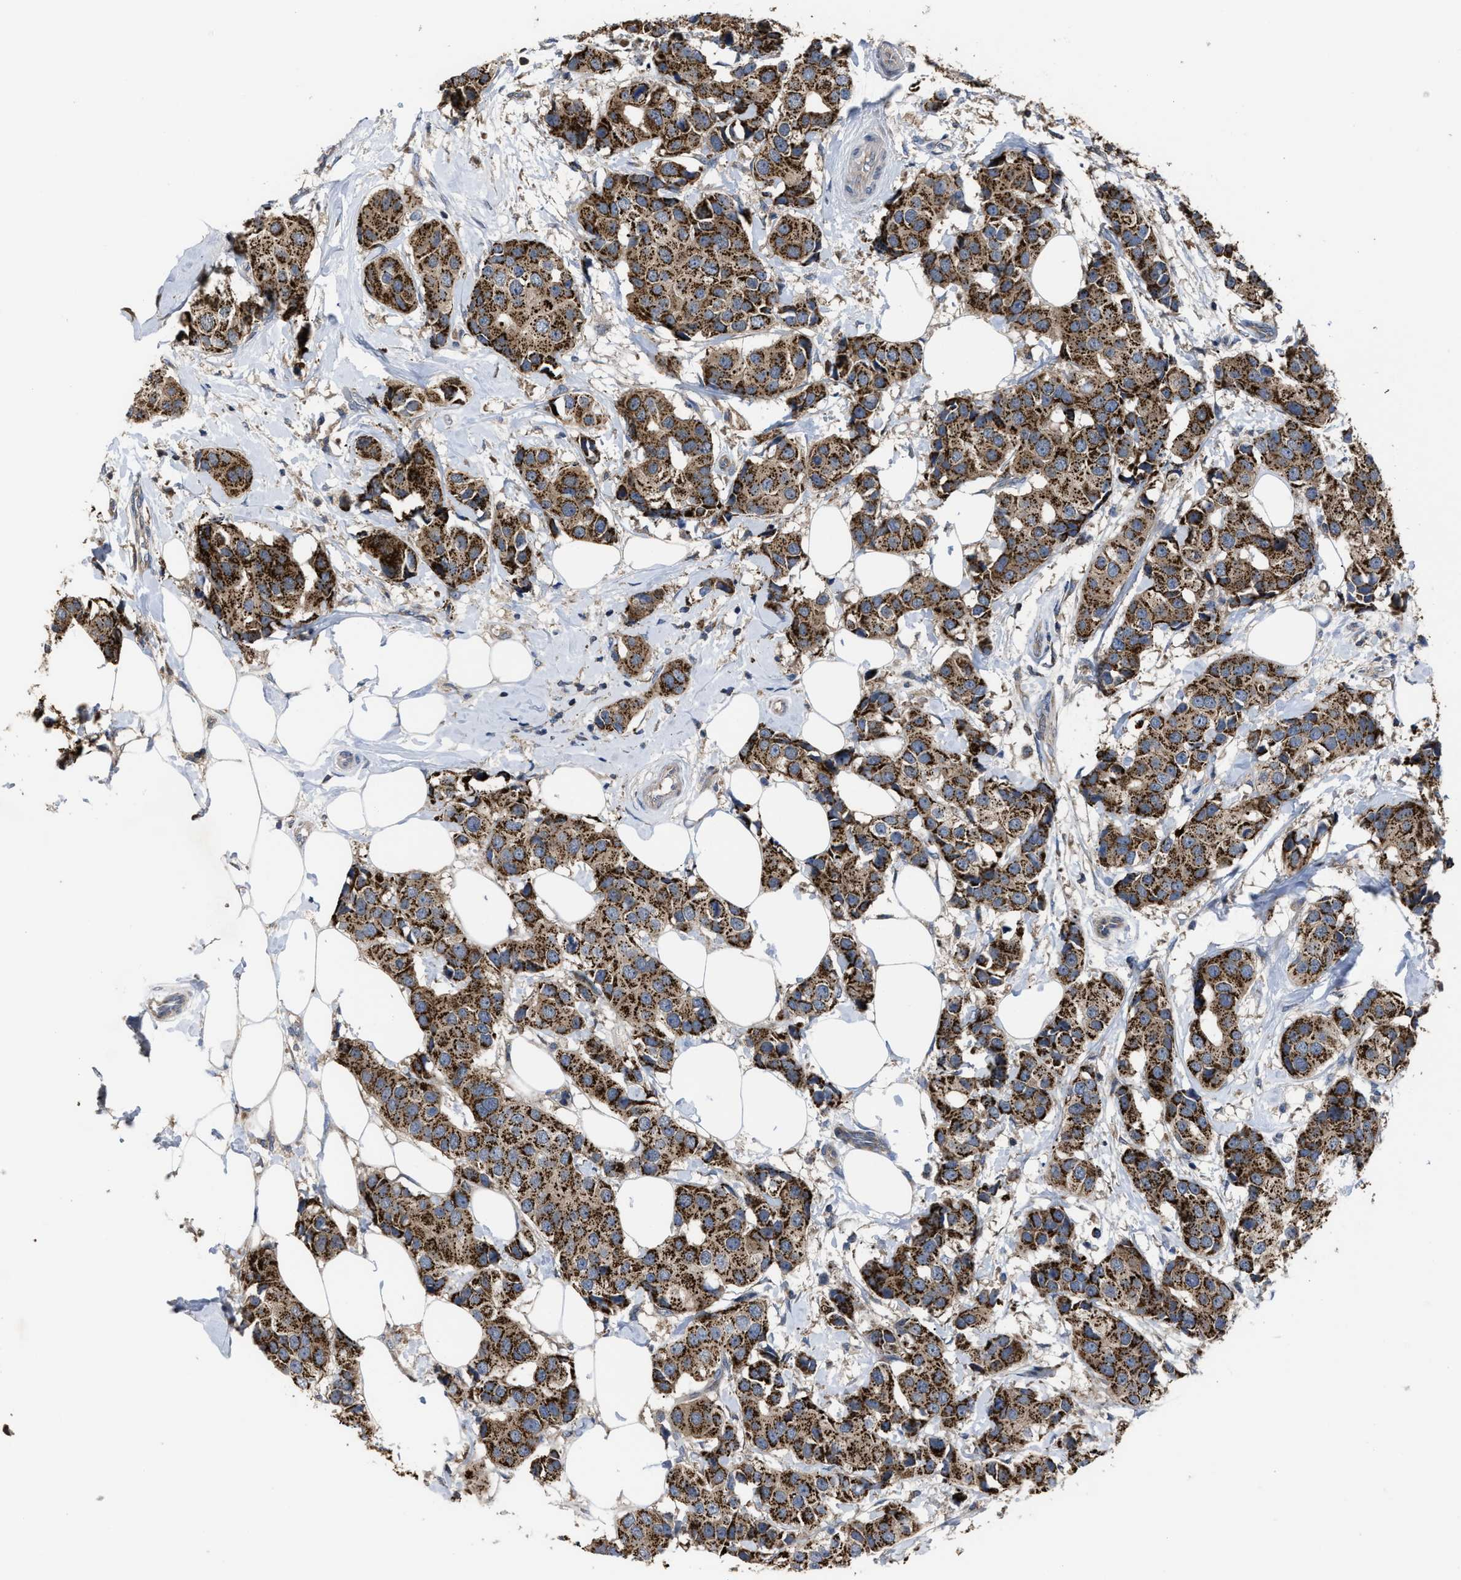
{"staining": {"intensity": "moderate", "quantity": ">75%", "location": "cytoplasmic/membranous"}, "tissue": "breast cancer", "cell_type": "Tumor cells", "image_type": "cancer", "snomed": [{"axis": "morphology", "description": "Normal tissue, NOS"}, {"axis": "morphology", "description": "Duct carcinoma"}, {"axis": "topography", "description": "Breast"}], "caption": "Tumor cells demonstrate moderate cytoplasmic/membranous positivity in approximately >75% of cells in breast cancer (intraductal carcinoma).", "gene": "PASK", "patient": {"sex": "female", "age": 39}}